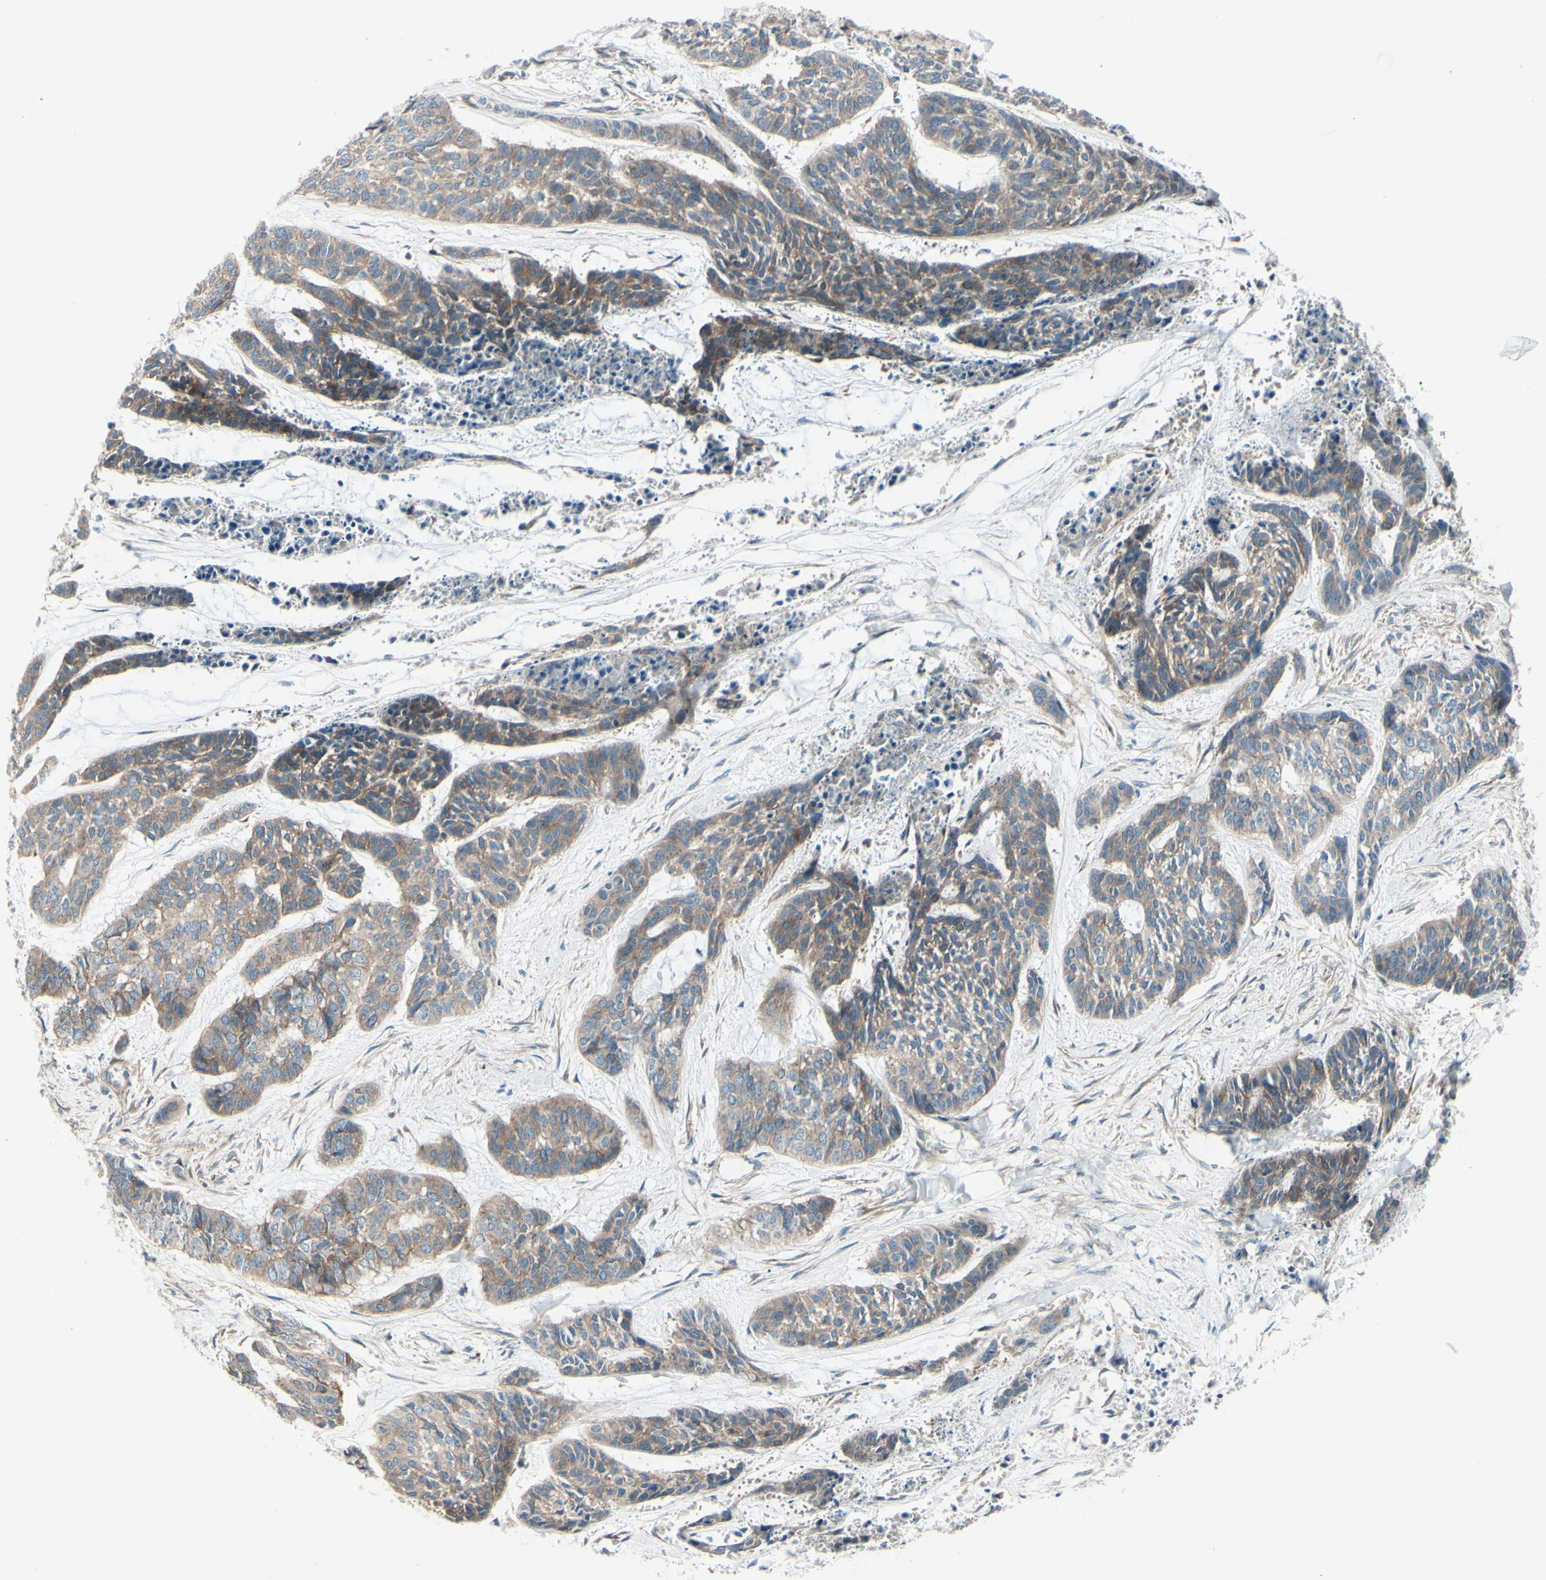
{"staining": {"intensity": "weak", "quantity": ">75%", "location": "cytoplasmic/membranous"}, "tissue": "skin cancer", "cell_type": "Tumor cells", "image_type": "cancer", "snomed": [{"axis": "morphology", "description": "Basal cell carcinoma"}, {"axis": "topography", "description": "Skin"}], "caption": "This micrograph reveals immunohistochemistry (IHC) staining of basal cell carcinoma (skin), with low weak cytoplasmic/membranous expression in approximately >75% of tumor cells.", "gene": "PCDHGA2", "patient": {"sex": "female", "age": 64}}